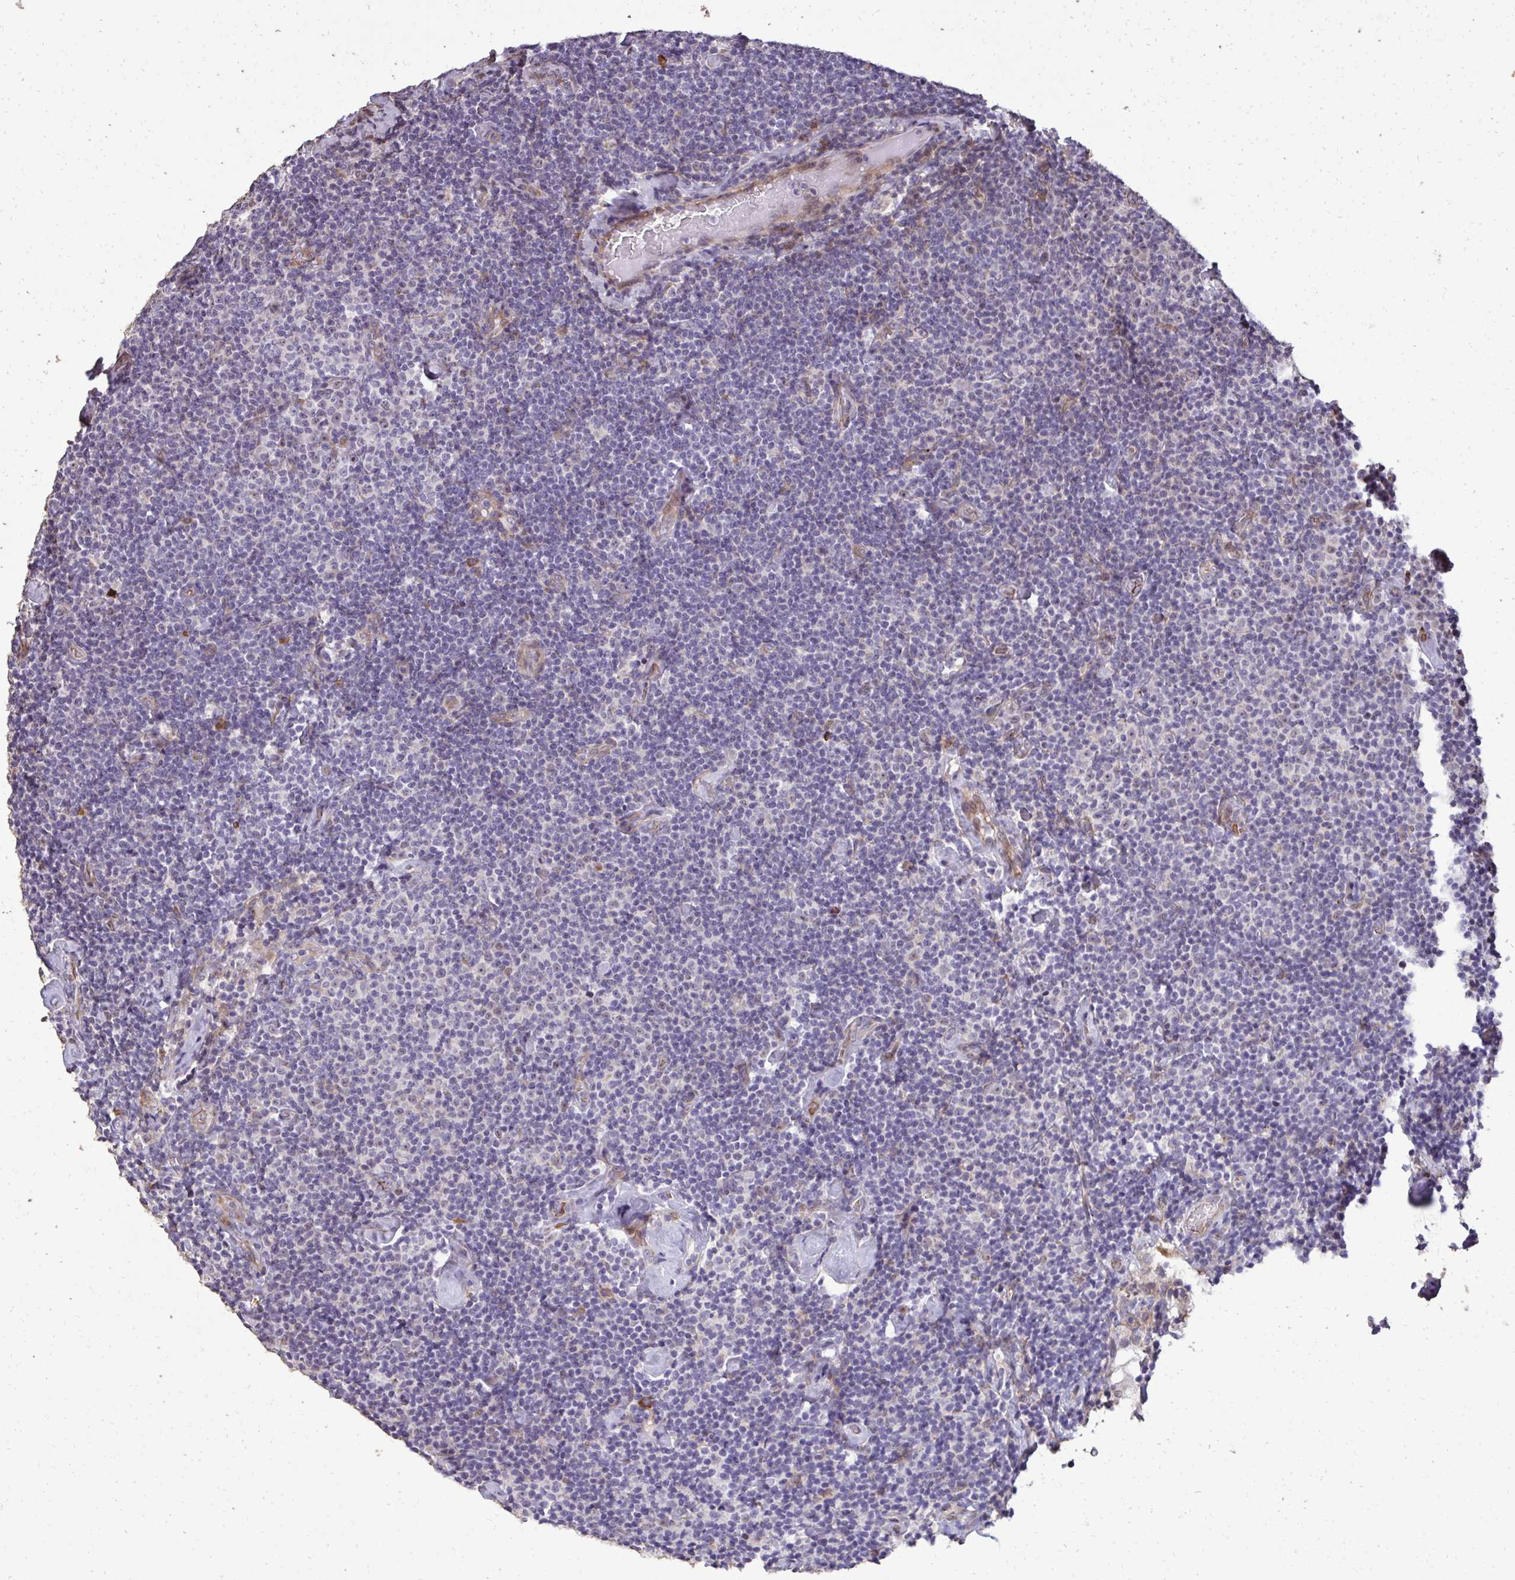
{"staining": {"intensity": "negative", "quantity": "none", "location": "none"}, "tissue": "lymphoma", "cell_type": "Tumor cells", "image_type": "cancer", "snomed": [{"axis": "morphology", "description": "Malignant lymphoma, non-Hodgkin's type, Low grade"}, {"axis": "topography", "description": "Lymph node"}], "caption": "DAB immunohistochemical staining of low-grade malignant lymphoma, non-Hodgkin's type exhibits no significant positivity in tumor cells.", "gene": "FIBCD1", "patient": {"sex": "male", "age": 81}}